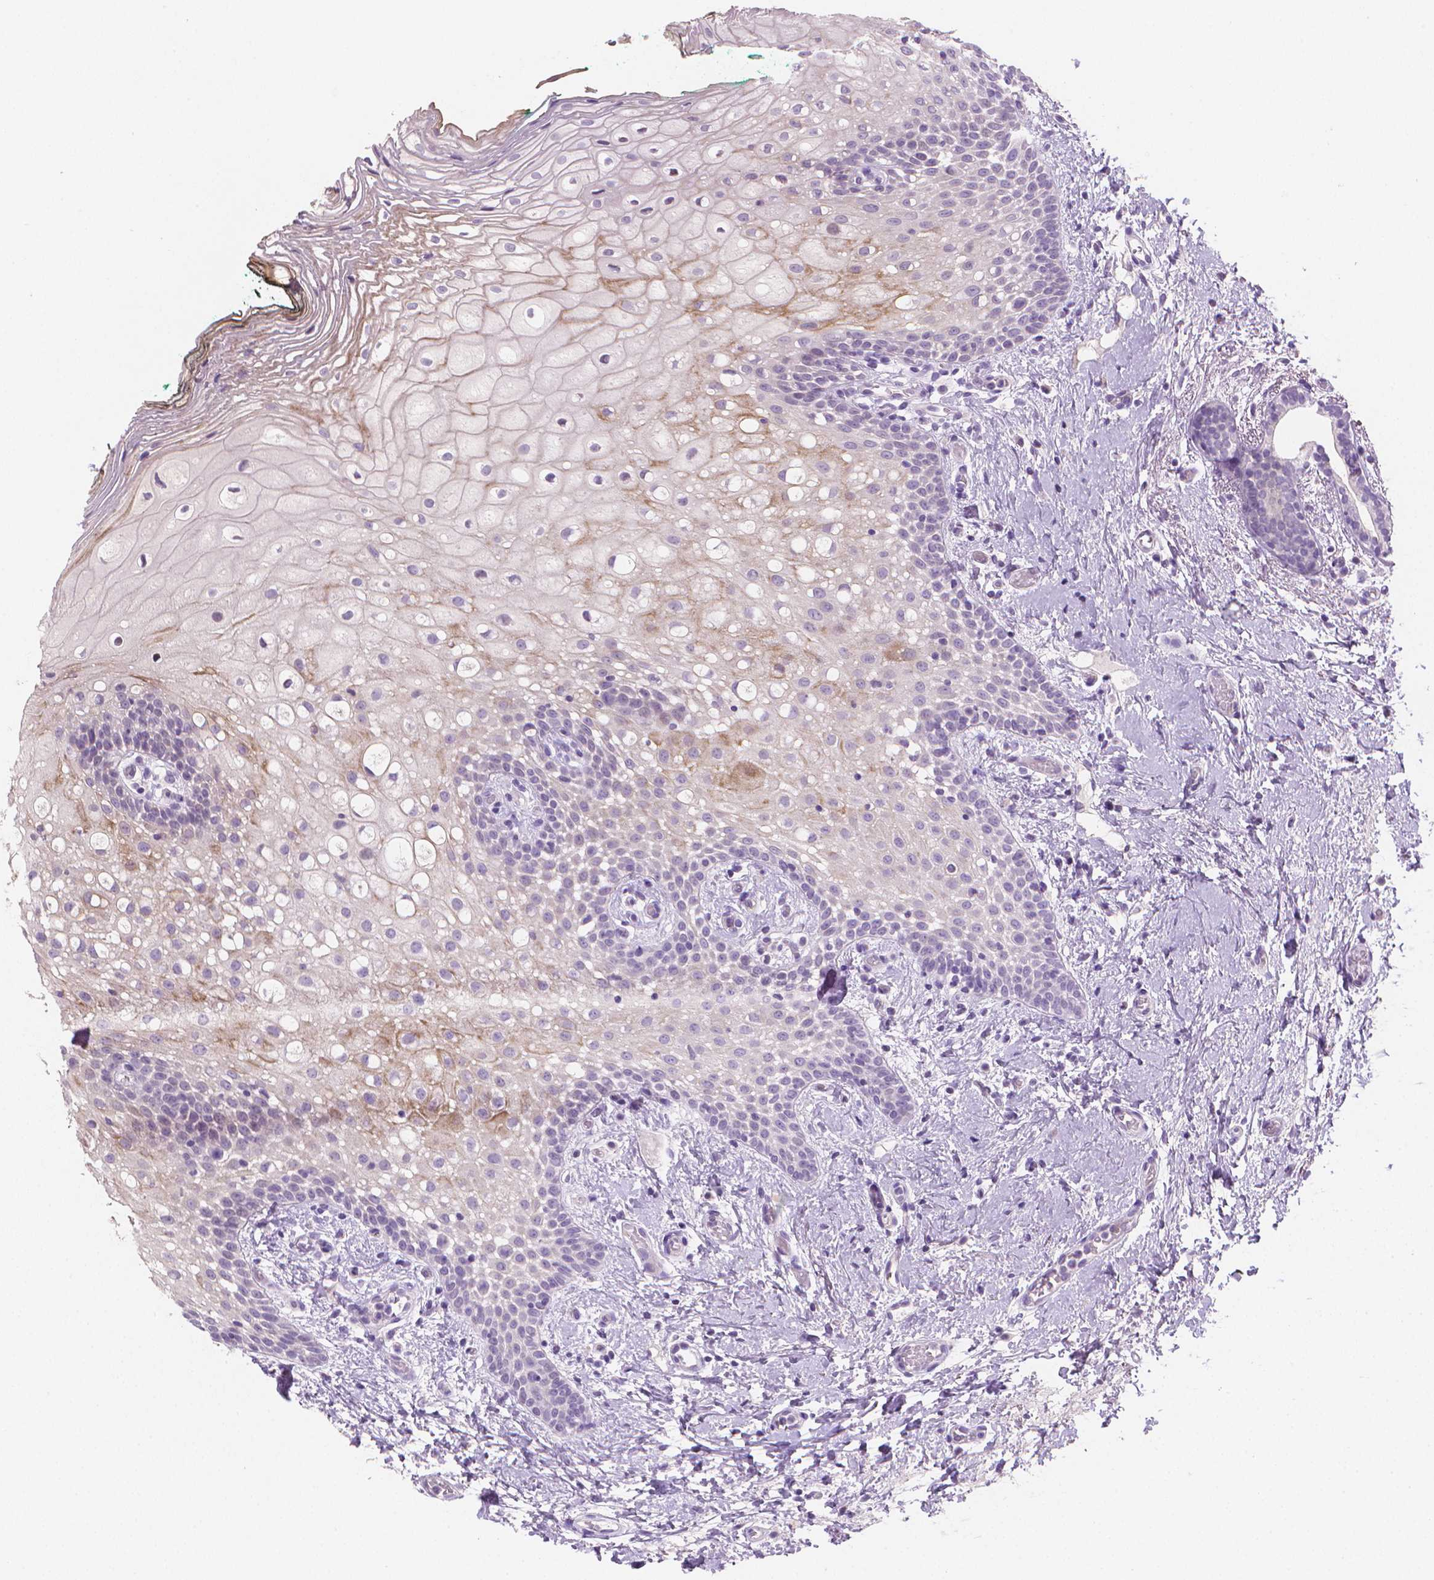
{"staining": {"intensity": "weak", "quantity": "<25%", "location": "cytoplasmic/membranous"}, "tissue": "oral mucosa", "cell_type": "Squamous epithelial cells", "image_type": "normal", "snomed": [{"axis": "morphology", "description": "Normal tissue, NOS"}, {"axis": "topography", "description": "Oral tissue"}], "caption": "Immunohistochemistry photomicrograph of normal human oral mucosa stained for a protein (brown), which demonstrates no positivity in squamous epithelial cells.", "gene": "CLXN", "patient": {"sex": "female", "age": 83}}